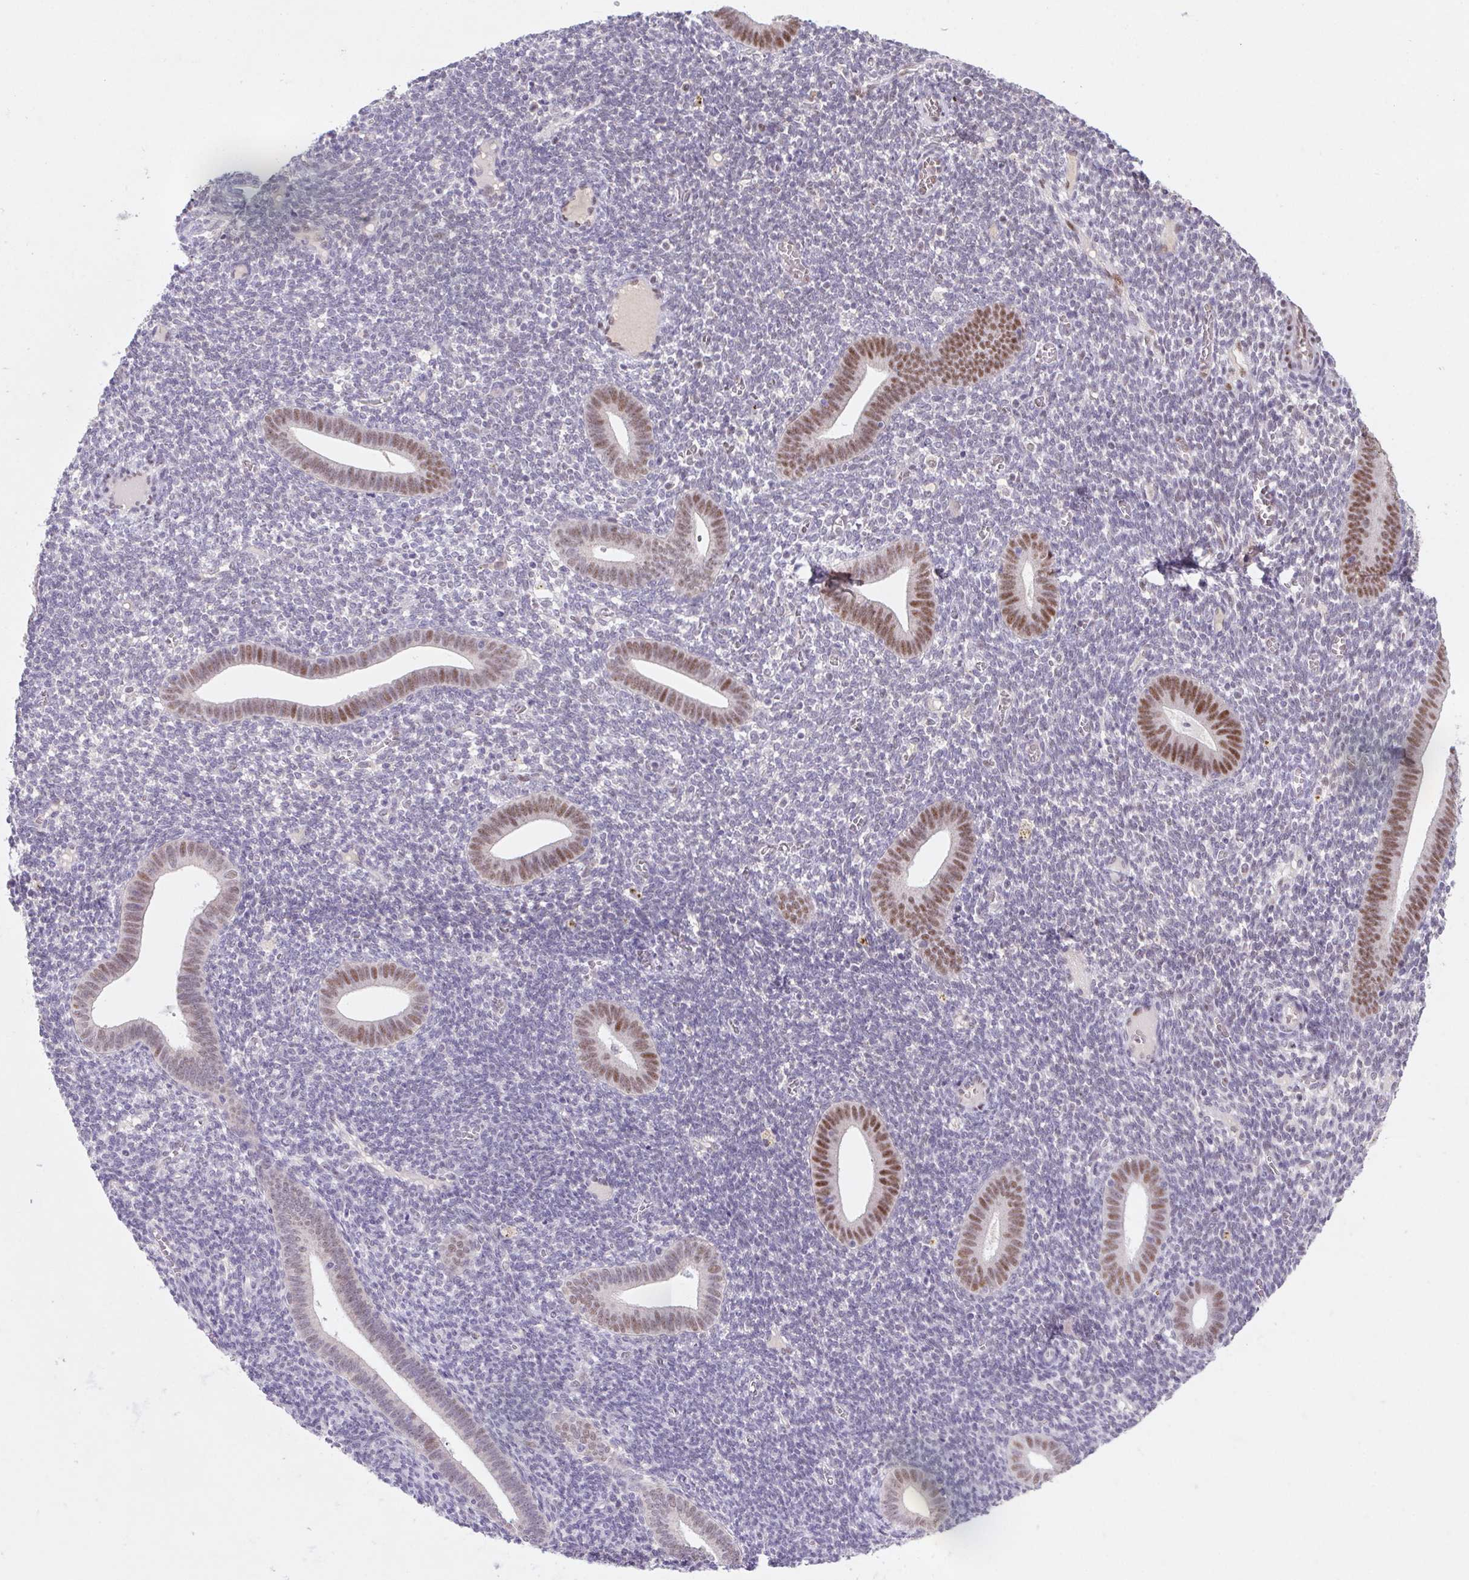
{"staining": {"intensity": "negative", "quantity": "none", "location": "none"}, "tissue": "endometrium", "cell_type": "Cells in endometrial stroma", "image_type": "normal", "snomed": [{"axis": "morphology", "description": "Normal tissue, NOS"}, {"axis": "topography", "description": "Endometrium"}], "caption": "This is an IHC micrograph of benign human endometrium. There is no expression in cells in endometrial stroma.", "gene": "DPPA5", "patient": {"sex": "female", "age": 25}}